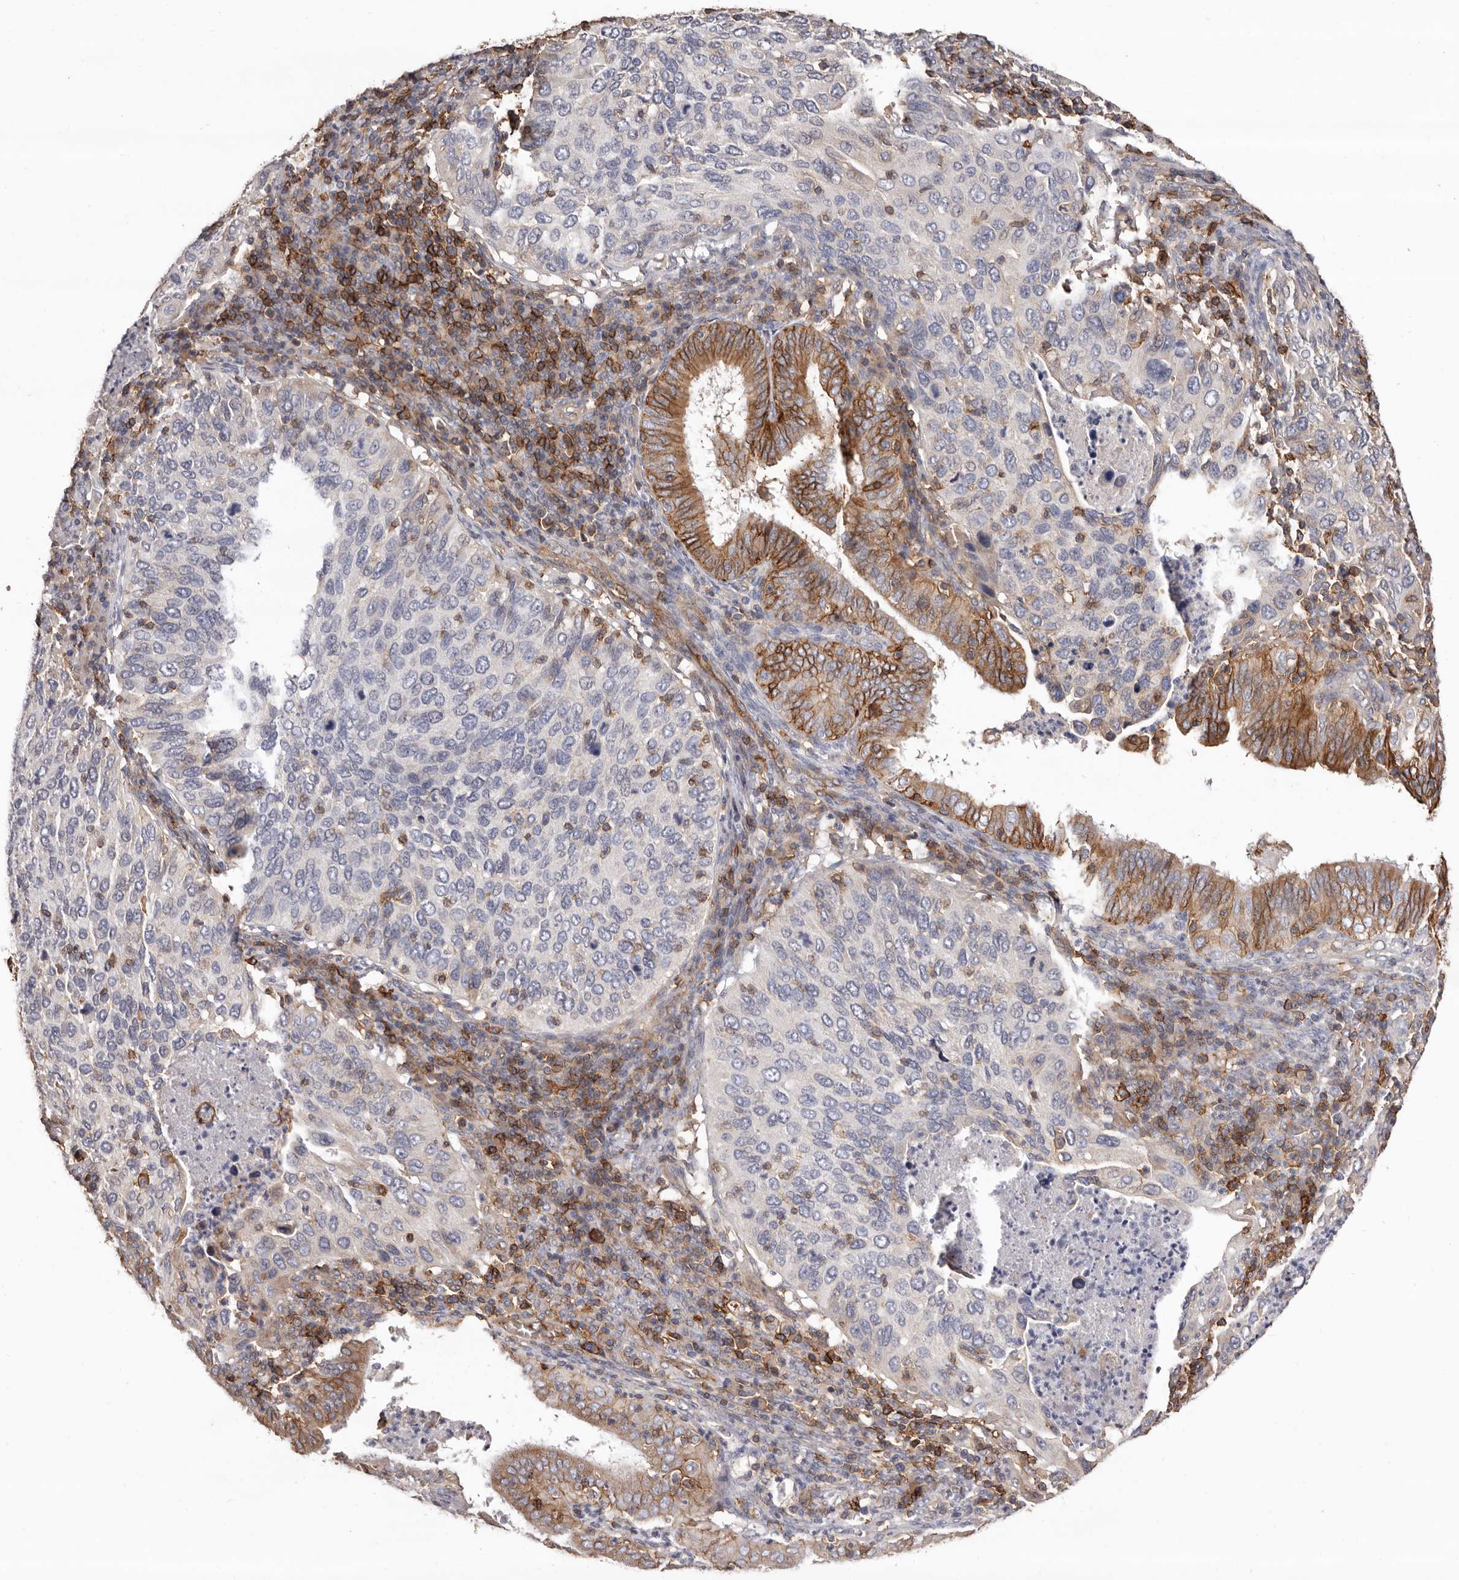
{"staining": {"intensity": "moderate", "quantity": "<25%", "location": "cytoplasmic/membranous"}, "tissue": "cervical cancer", "cell_type": "Tumor cells", "image_type": "cancer", "snomed": [{"axis": "morphology", "description": "Squamous cell carcinoma, NOS"}, {"axis": "topography", "description": "Cervix"}], "caption": "Cervical cancer was stained to show a protein in brown. There is low levels of moderate cytoplasmic/membranous expression in about <25% of tumor cells. The protein is stained brown, and the nuclei are stained in blue (DAB IHC with brightfield microscopy, high magnification).", "gene": "MMACHC", "patient": {"sex": "female", "age": 38}}